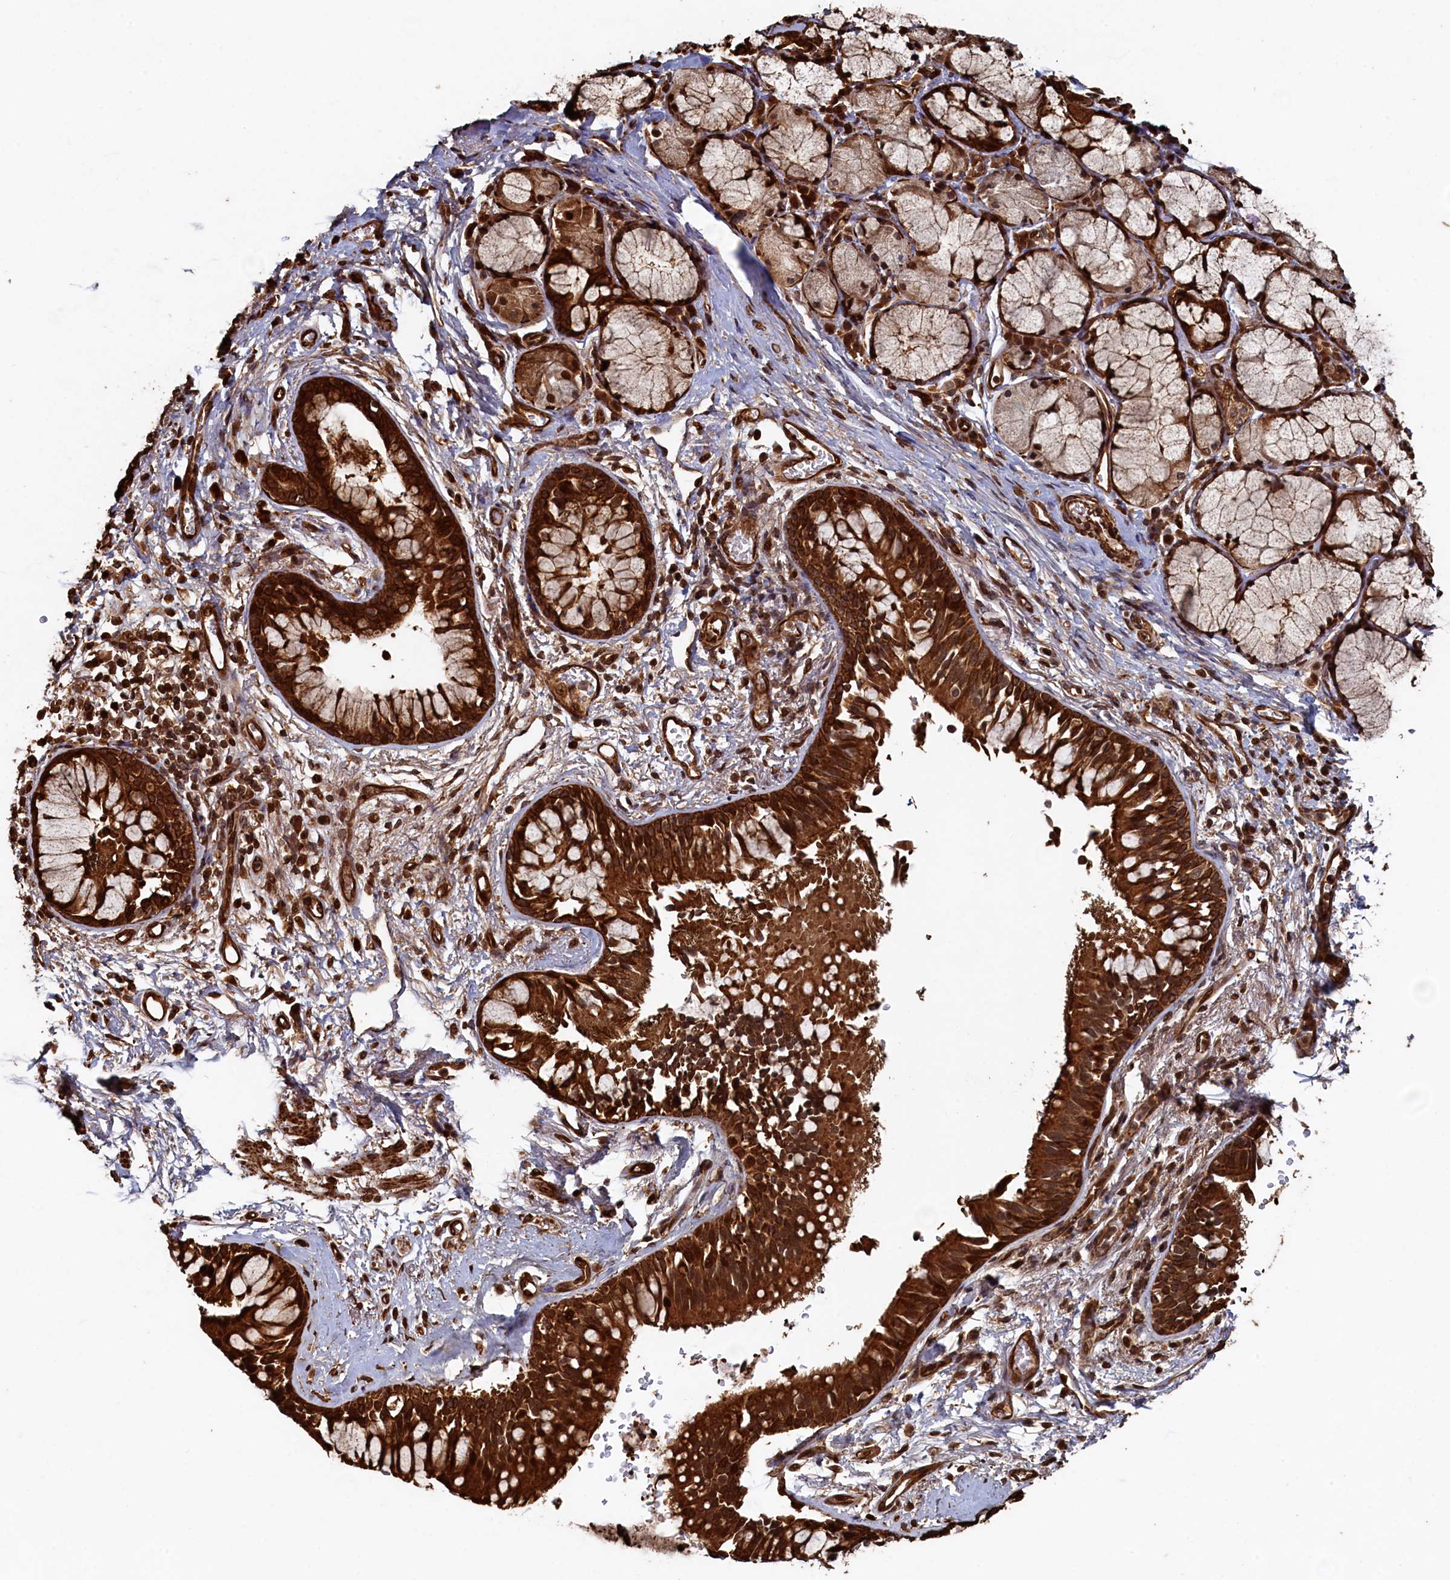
{"staining": {"intensity": "strong", "quantity": ">75%", "location": "cytoplasmic/membranous,nuclear"}, "tissue": "bronchus", "cell_type": "Respiratory epithelial cells", "image_type": "normal", "snomed": [{"axis": "morphology", "description": "Normal tissue, NOS"}, {"axis": "morphology", "description": "Inflammation, NOS"}, {"axis": "topography", "description": "Cartilage tissue"}, {"axis": "topography", "description": "Bronchus"}, {"axis": "topography", "description": "Lung"}], "caption": "The immunohistochemical stain highlights strong cytoplasmic/membranous,nuclear positivity in respiratory epithelial cells of unremarkable bronchus.", "gene": "PIGN", "patient": {"sex": "female", "age": 64}}